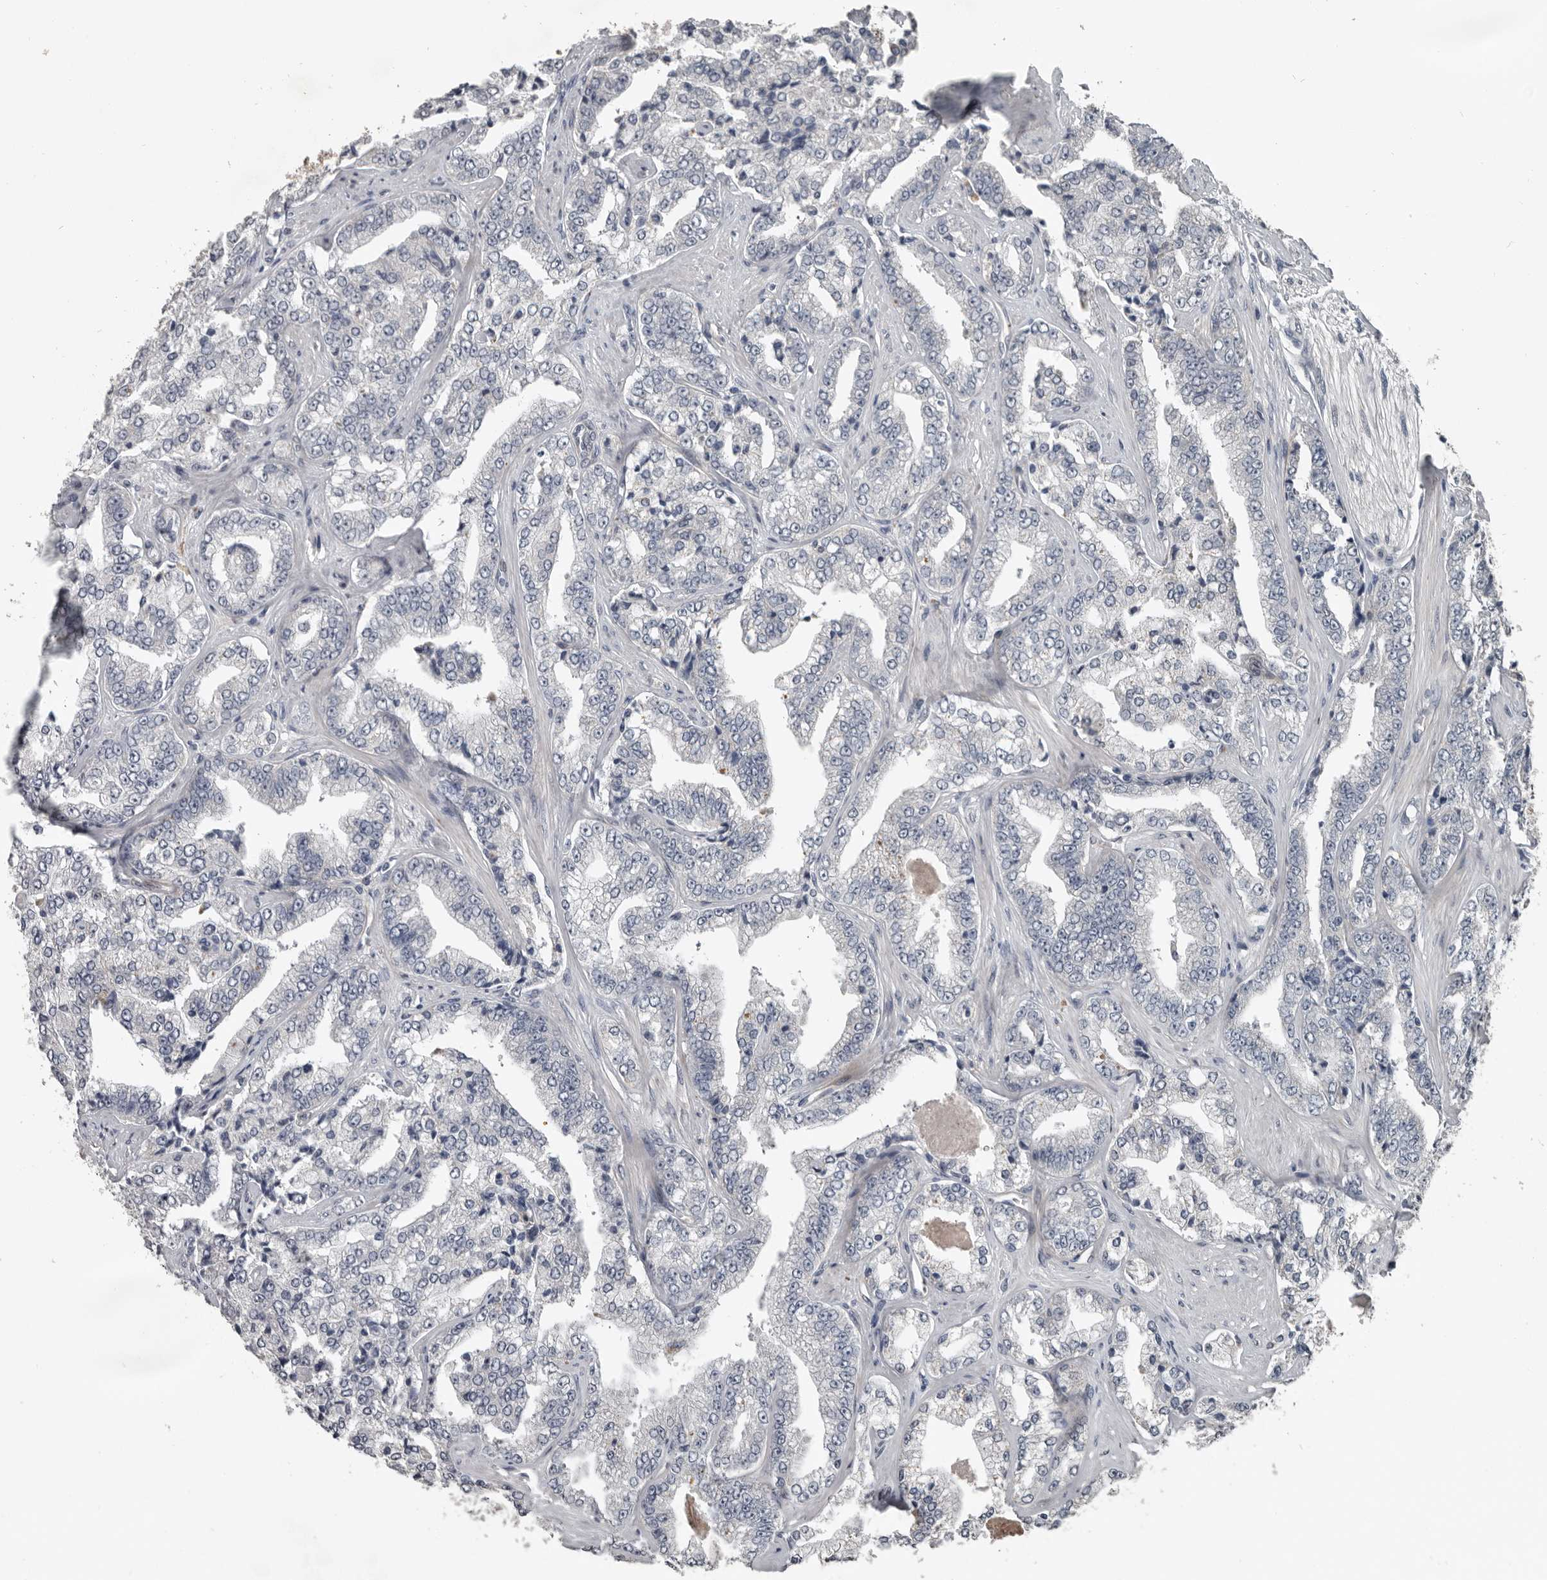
{"staining": {"intensity": "negative", "quantity": "none", "location": "none"}, "tissue": "prostate cancer", "cell_type": "Tumor cells", "image_type": "cancer", "snomed": [{"axis": "morphology", "description": "Adenocarcinoma, High grade"}, {"axis": "topography", "description": "Prostate"}], "caption": "This is an IHC histopathology image of human prostate cancer. There is no positivity in tumor cells.", "gene": "C1orf216", "patient": {"sex": "male", "age": 71}}